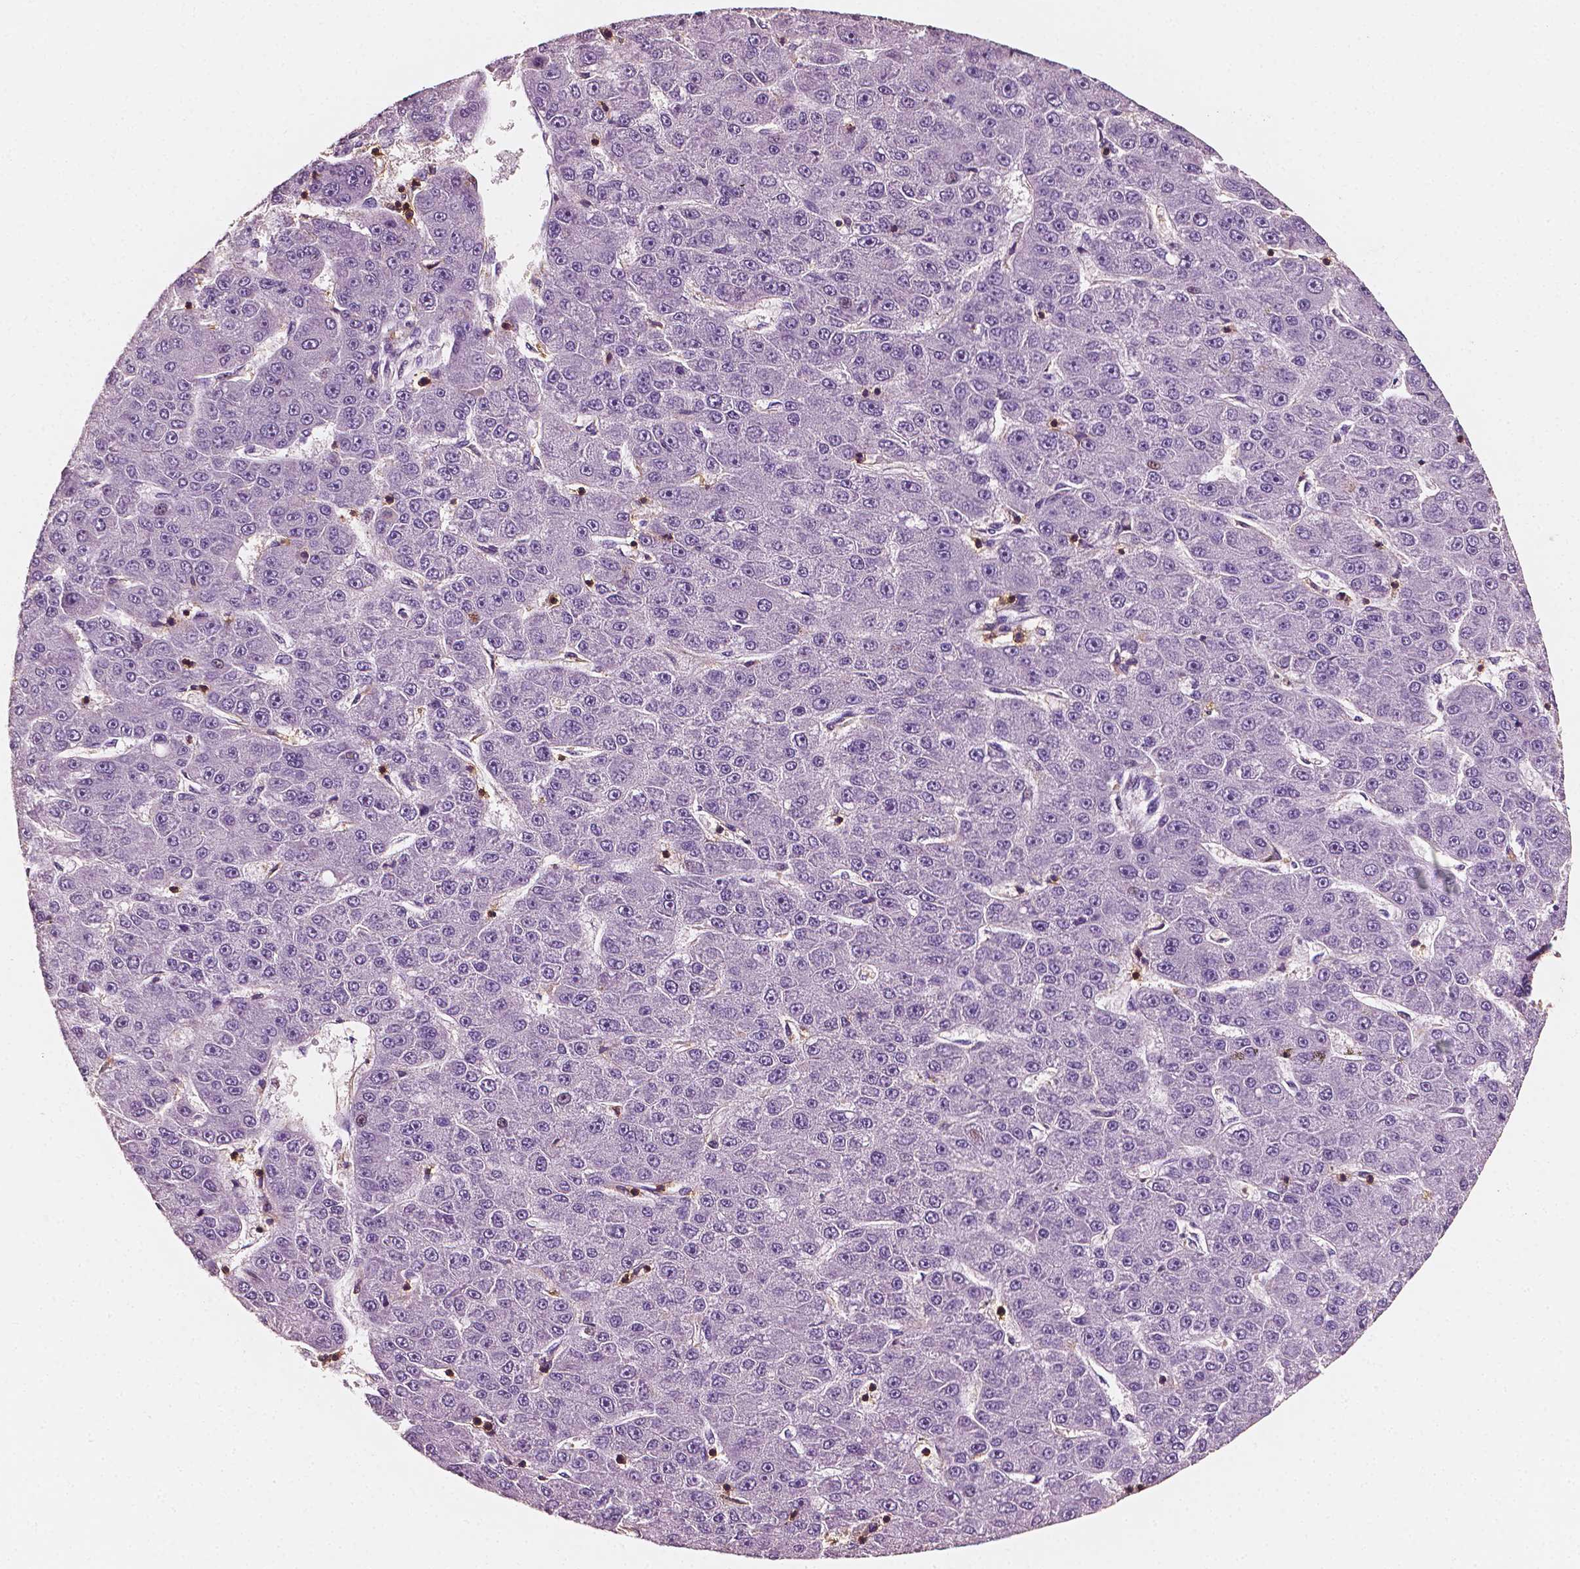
{"staining": {"intensity": "negative", "quantity": "none", "location": "none"}, "tissue": "liver cancer", "cell_type": "Tumor cells", "image_type": "cancer", "snomed": [{"axis": "morphology", "description": "Carcinoma, Hepatocellular, NOS"}, {"axis": "topography", "description": "Liver"}], "caption": "This is an IHC image of human hepatocellular carcinoma (liver). There is no positivity in tumor cells.", "gene": "PTPRC", "patient": {"sex": "male", "age": 67}}